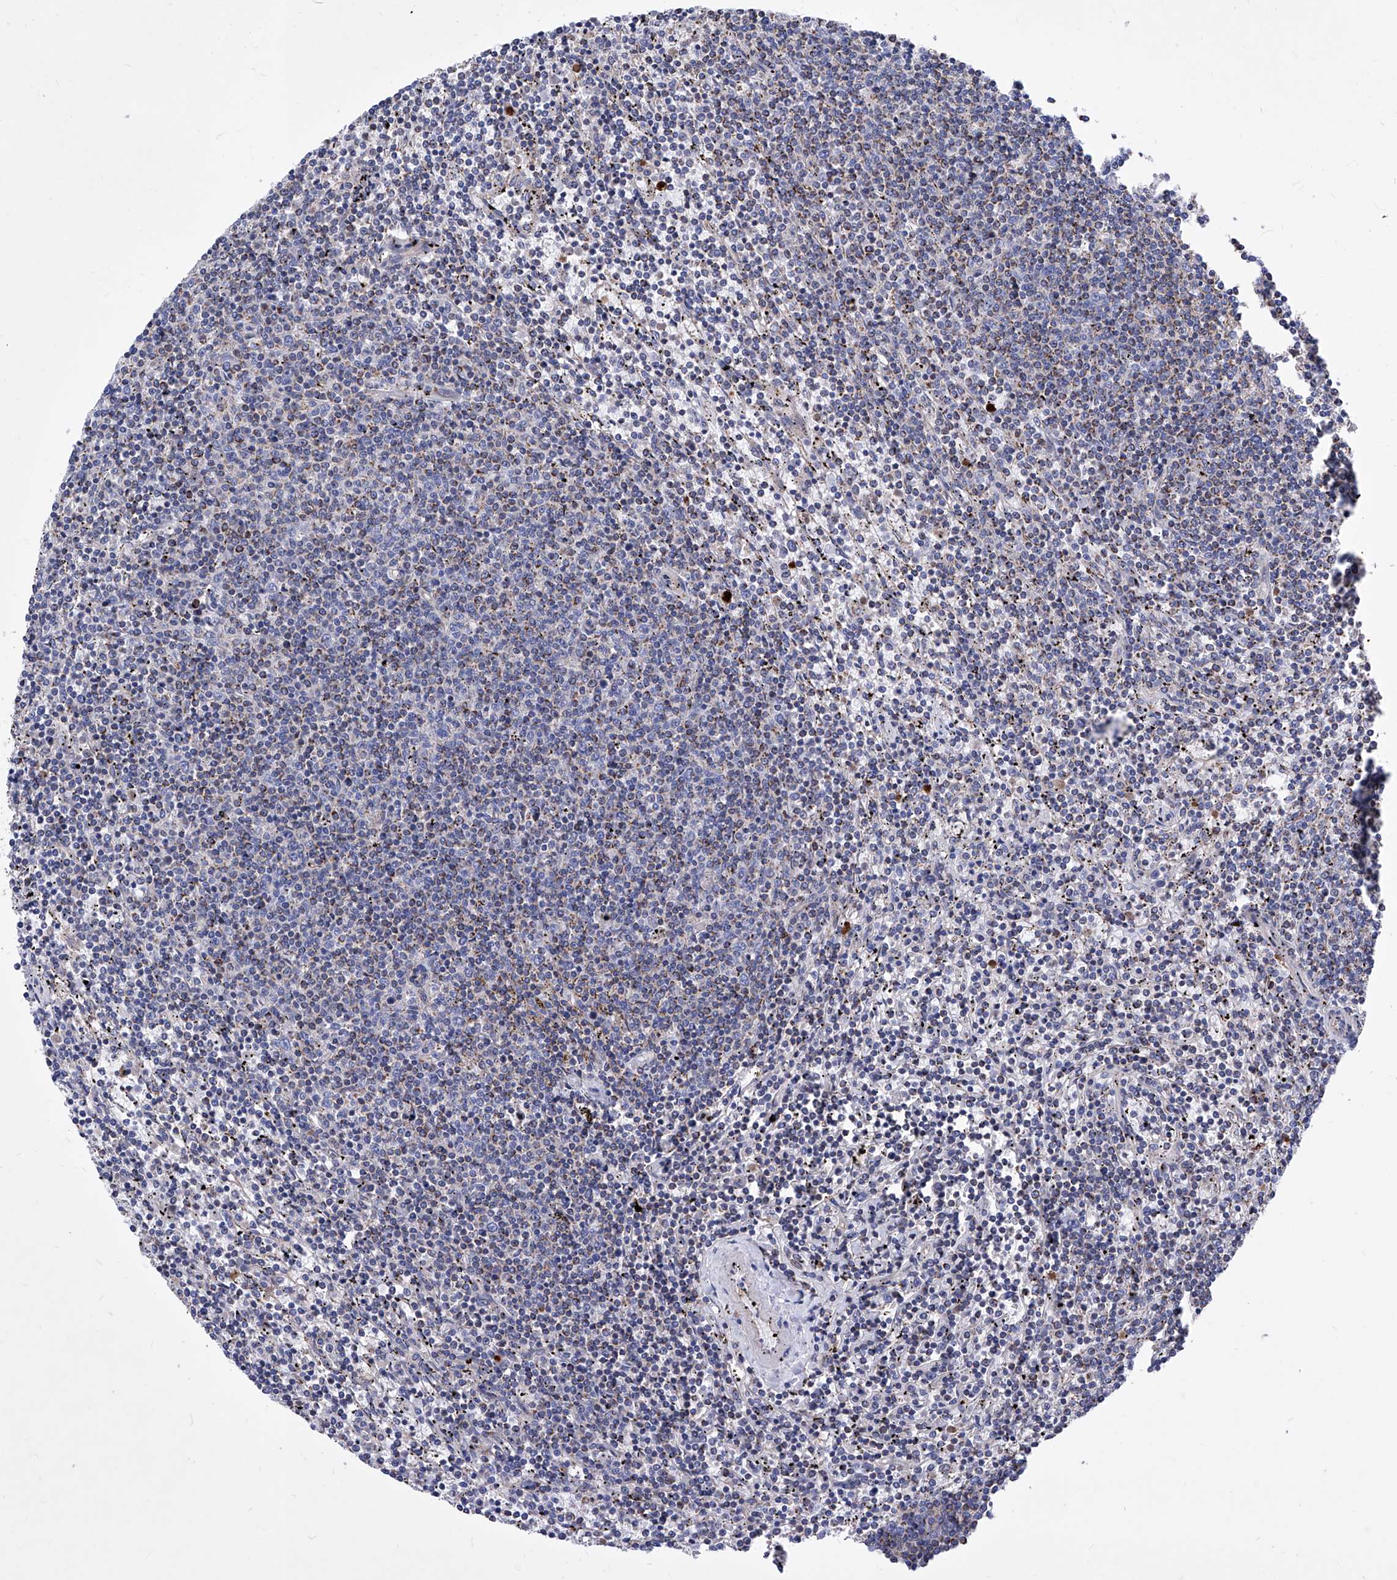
{"staining": {"intensity": "weak", "quantity": "<25%", "location": "cytoplasmic/membranous"}, "tissue": "lymphoma", "cell_type": "Tumor cells", "image_type": "cancer", "snomed": [{"axis": "morphology", "description": "Malignant lymphoma, non-Hodgkin's type, Low grade"}, {"axis": "topography", "description": "Spleen"}], "caption": "Immunohistochemistry of malignant lymphoma, non-Hodgkin's type (low-grade) demonstrates no staining in tumor cells.", "gene": "HRNR", "patient": {"sex": "female", "age": 50}}